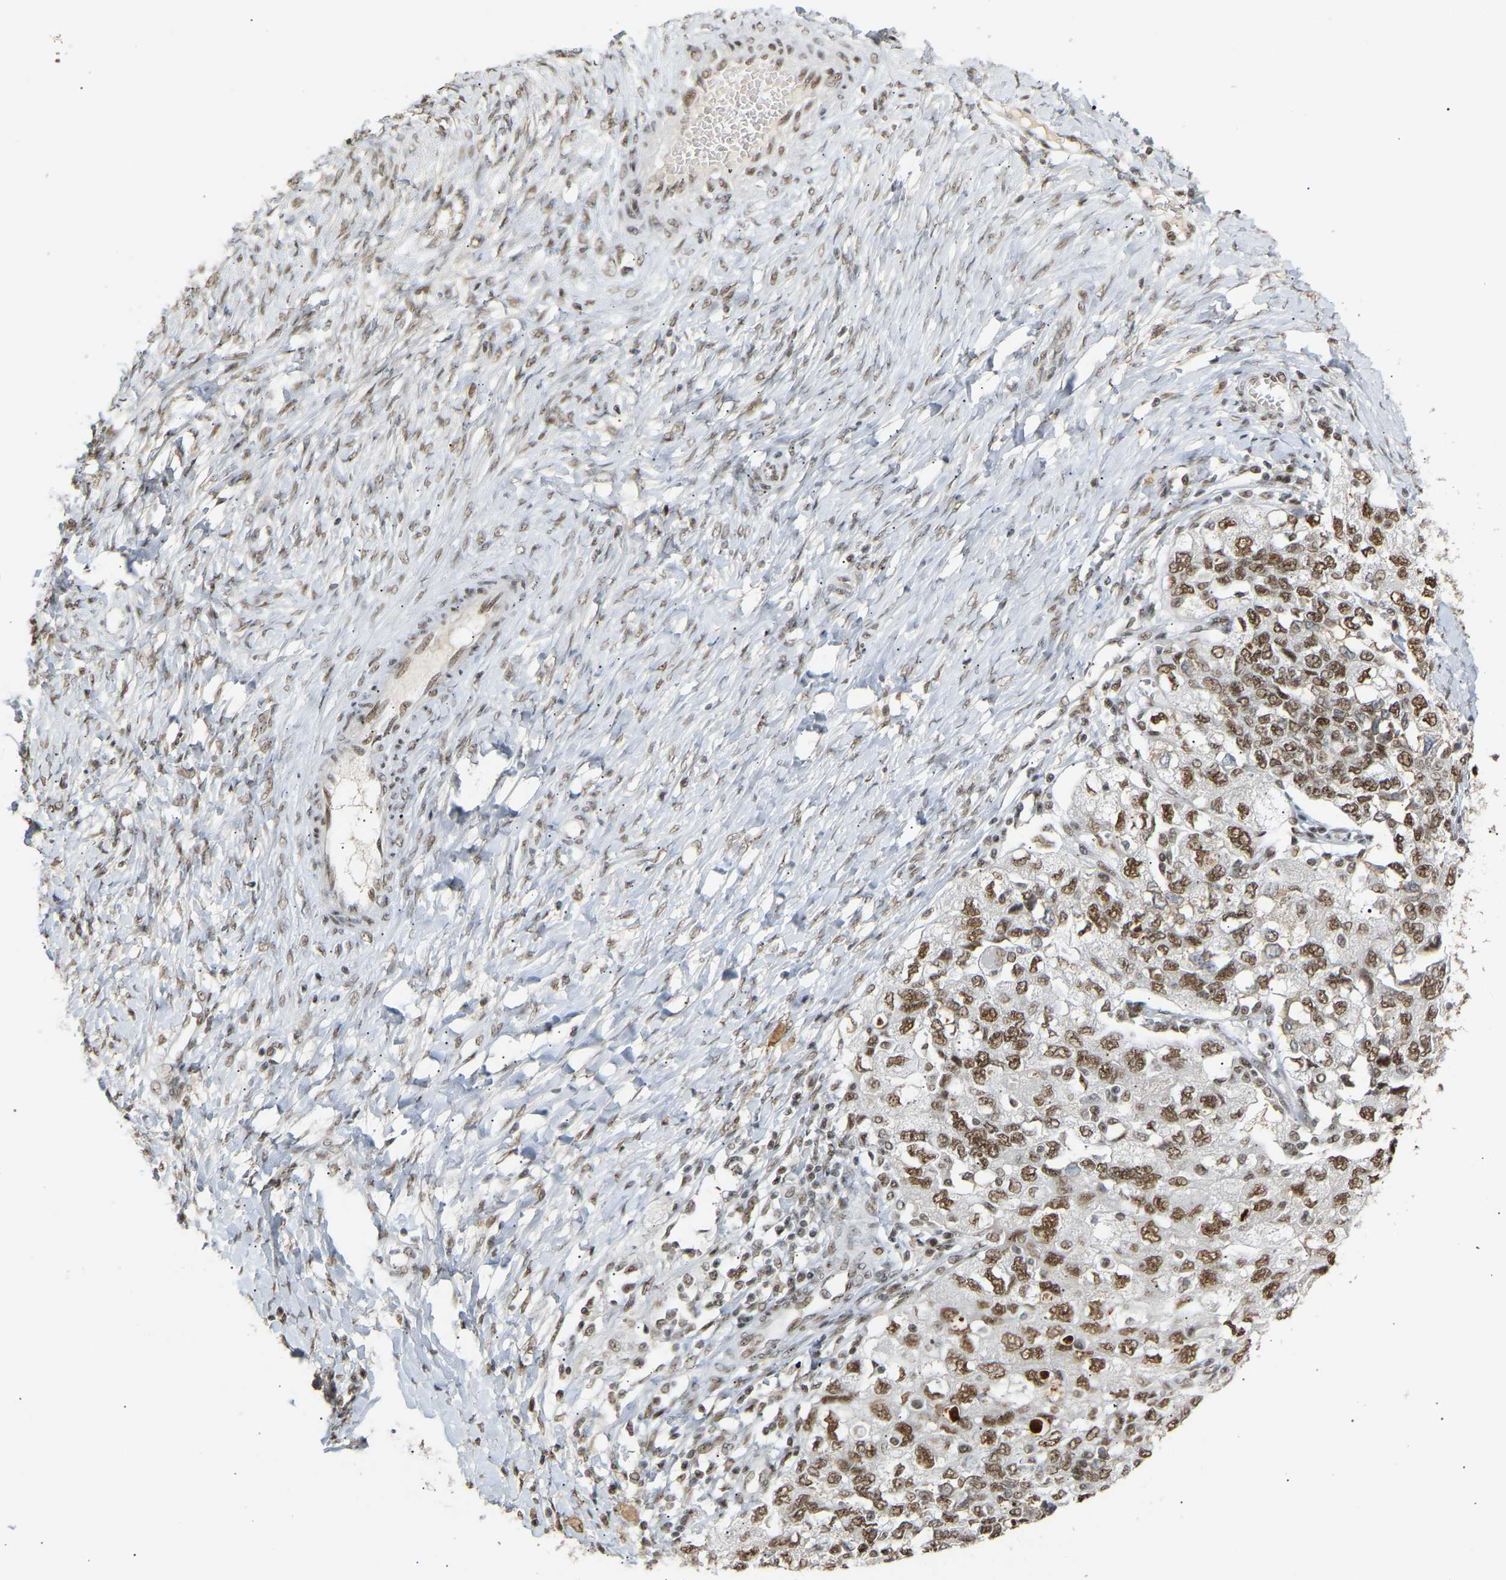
{"staining": {"intensity": "moderate", "quantity": ">75%", "location": "nuclear"}, "tissue": "ovarian cancer", "cell_type": "Tumor cells", "image_type": "cancer", "snomed": [{"axis": "morphology", "description": "Carcinoma, NOS"}, {"axis": "morphology", "description": "Cystadenocarcinoma, serous, NOS"}, {"axis": "topography", "description": "Ovary"}], "caption": "The immunohistochemical stain shows moderate nuclear expression in tumor cells of ovarian cancer (serous cystadenocarcinoma) tissue. Using DAB (brown) and hematoxylin (blue) stains, captured at high magnification using brightfield microscopy.", "gene": "NELFB", "patient": {"sex": "female", "age": 69}}